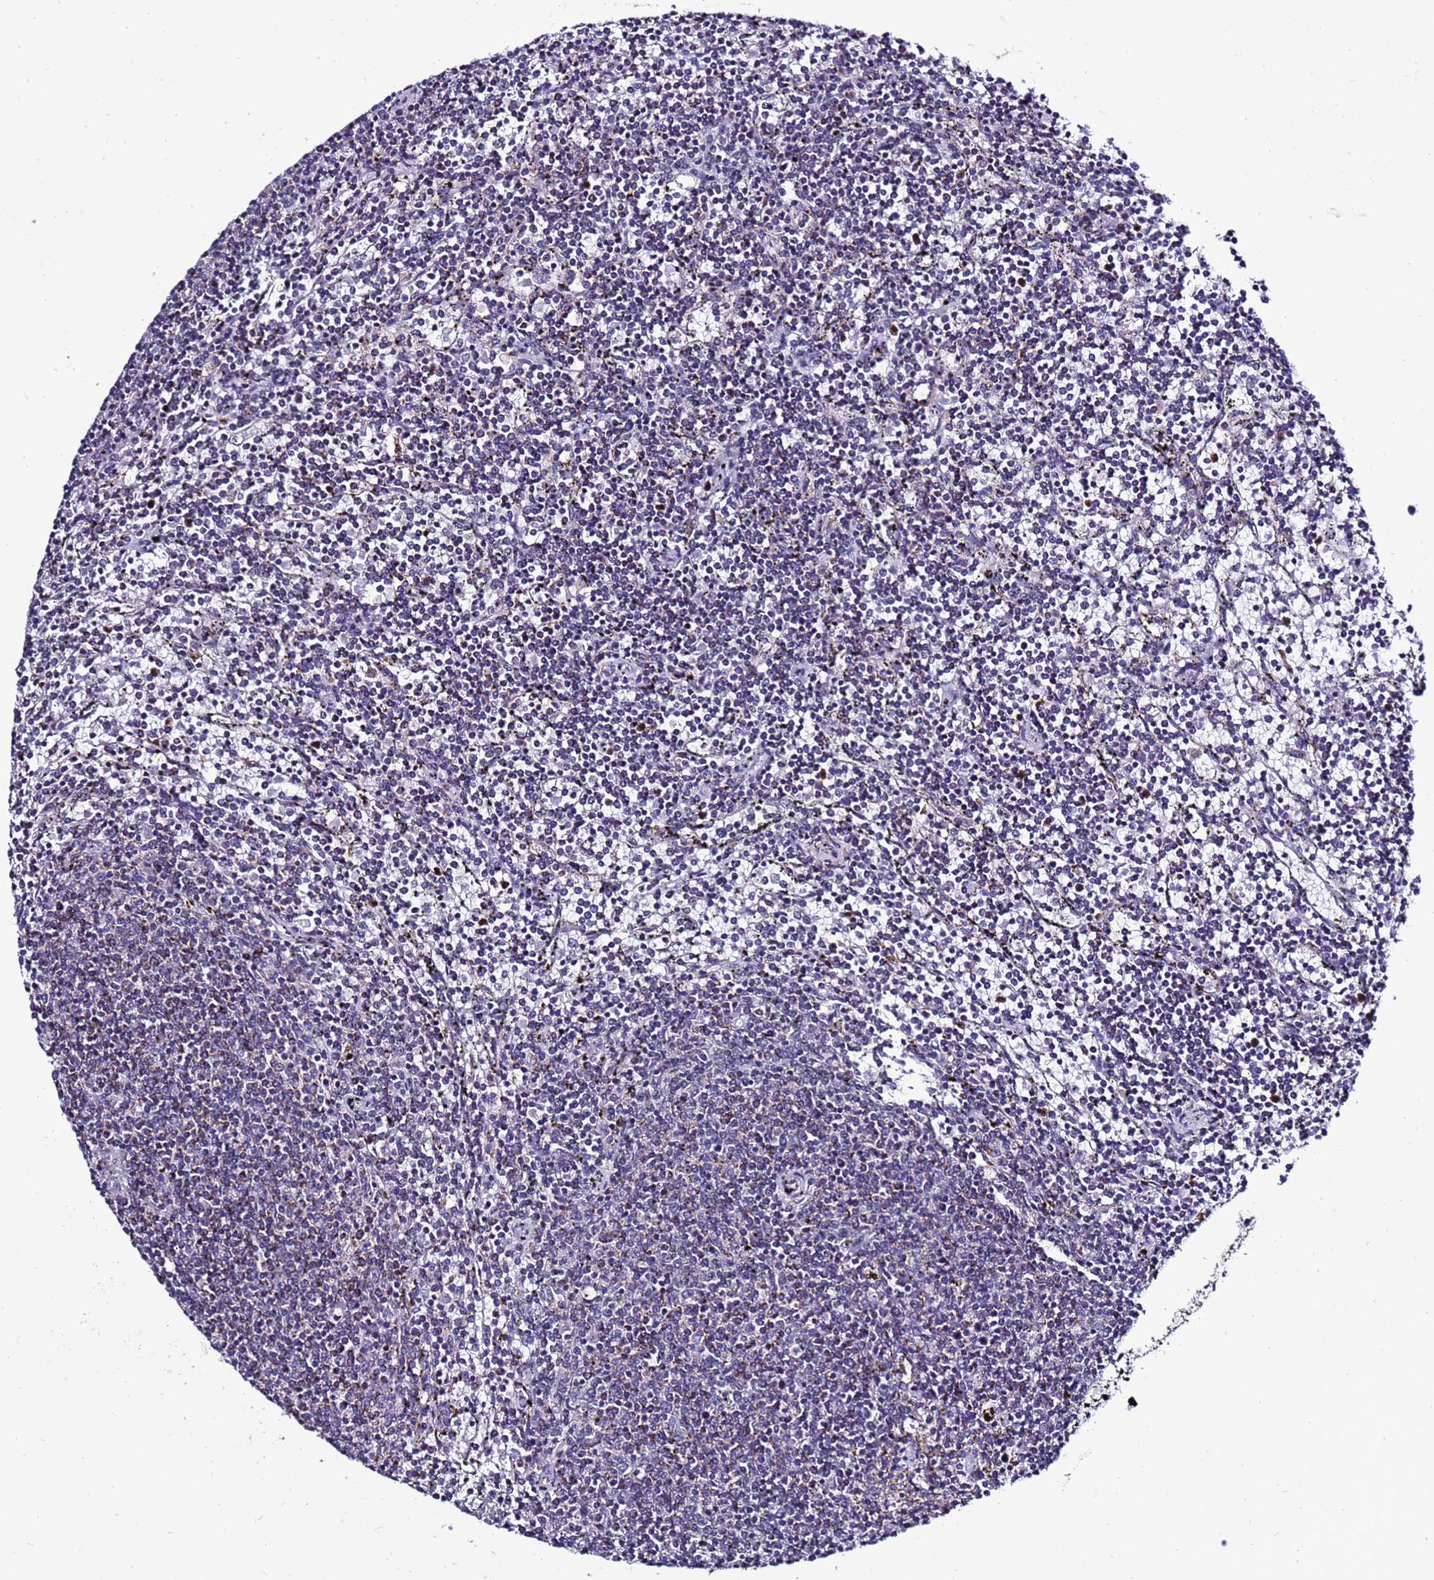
{"staining": {"intensity": "negative", "quantity": "none", "location": "none"}, "tissue": "lymphoma", "cell_type": "Tumor cells", "image_type": "cancer", "snomed": [{"axis": "morphology", "description": "Malignant lymphoma, non-Hodgkin's type, Low grade"}, {"axis": "topography", "description": "Spleen"}], "caption": "A micrograph of low-grade malignant lymphoma, non-Hodgkin's type stained for a protein shows no brown staining in tumor cells.", "gene": "DPH6", "patient": {"sex": "female", "age": 50}}